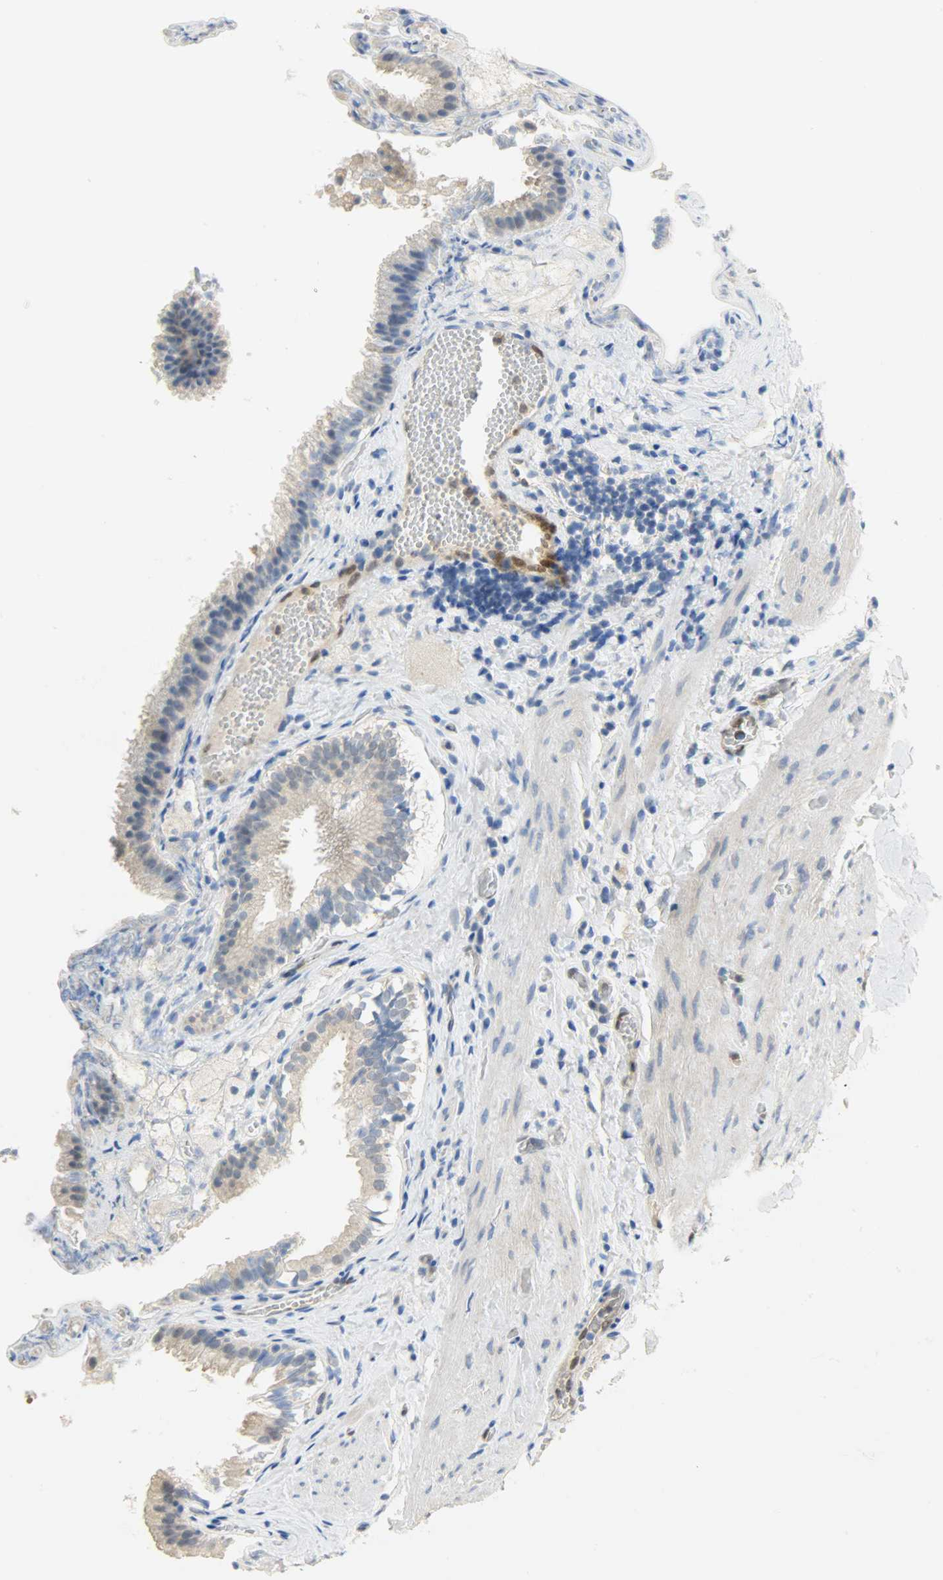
{"staining": {"intensity": "negative", "quantity": "none", "location": "none"}, "tissue": "gallbladder", "cell_type": "Glandular cells", "image_type": "normal", "snomed": [{"axis": "morphology", "description": "Normal tissue, NOS"}, {"axis": "topography", "description": "Gallbladder"}], "caption": "An image of human gallbladder is negative for staining in glandular cells. (DAB immunohistochemistry, high magnification).", "gene": "FKBP1A", "patient": {"sex": "female", "age": 24}}